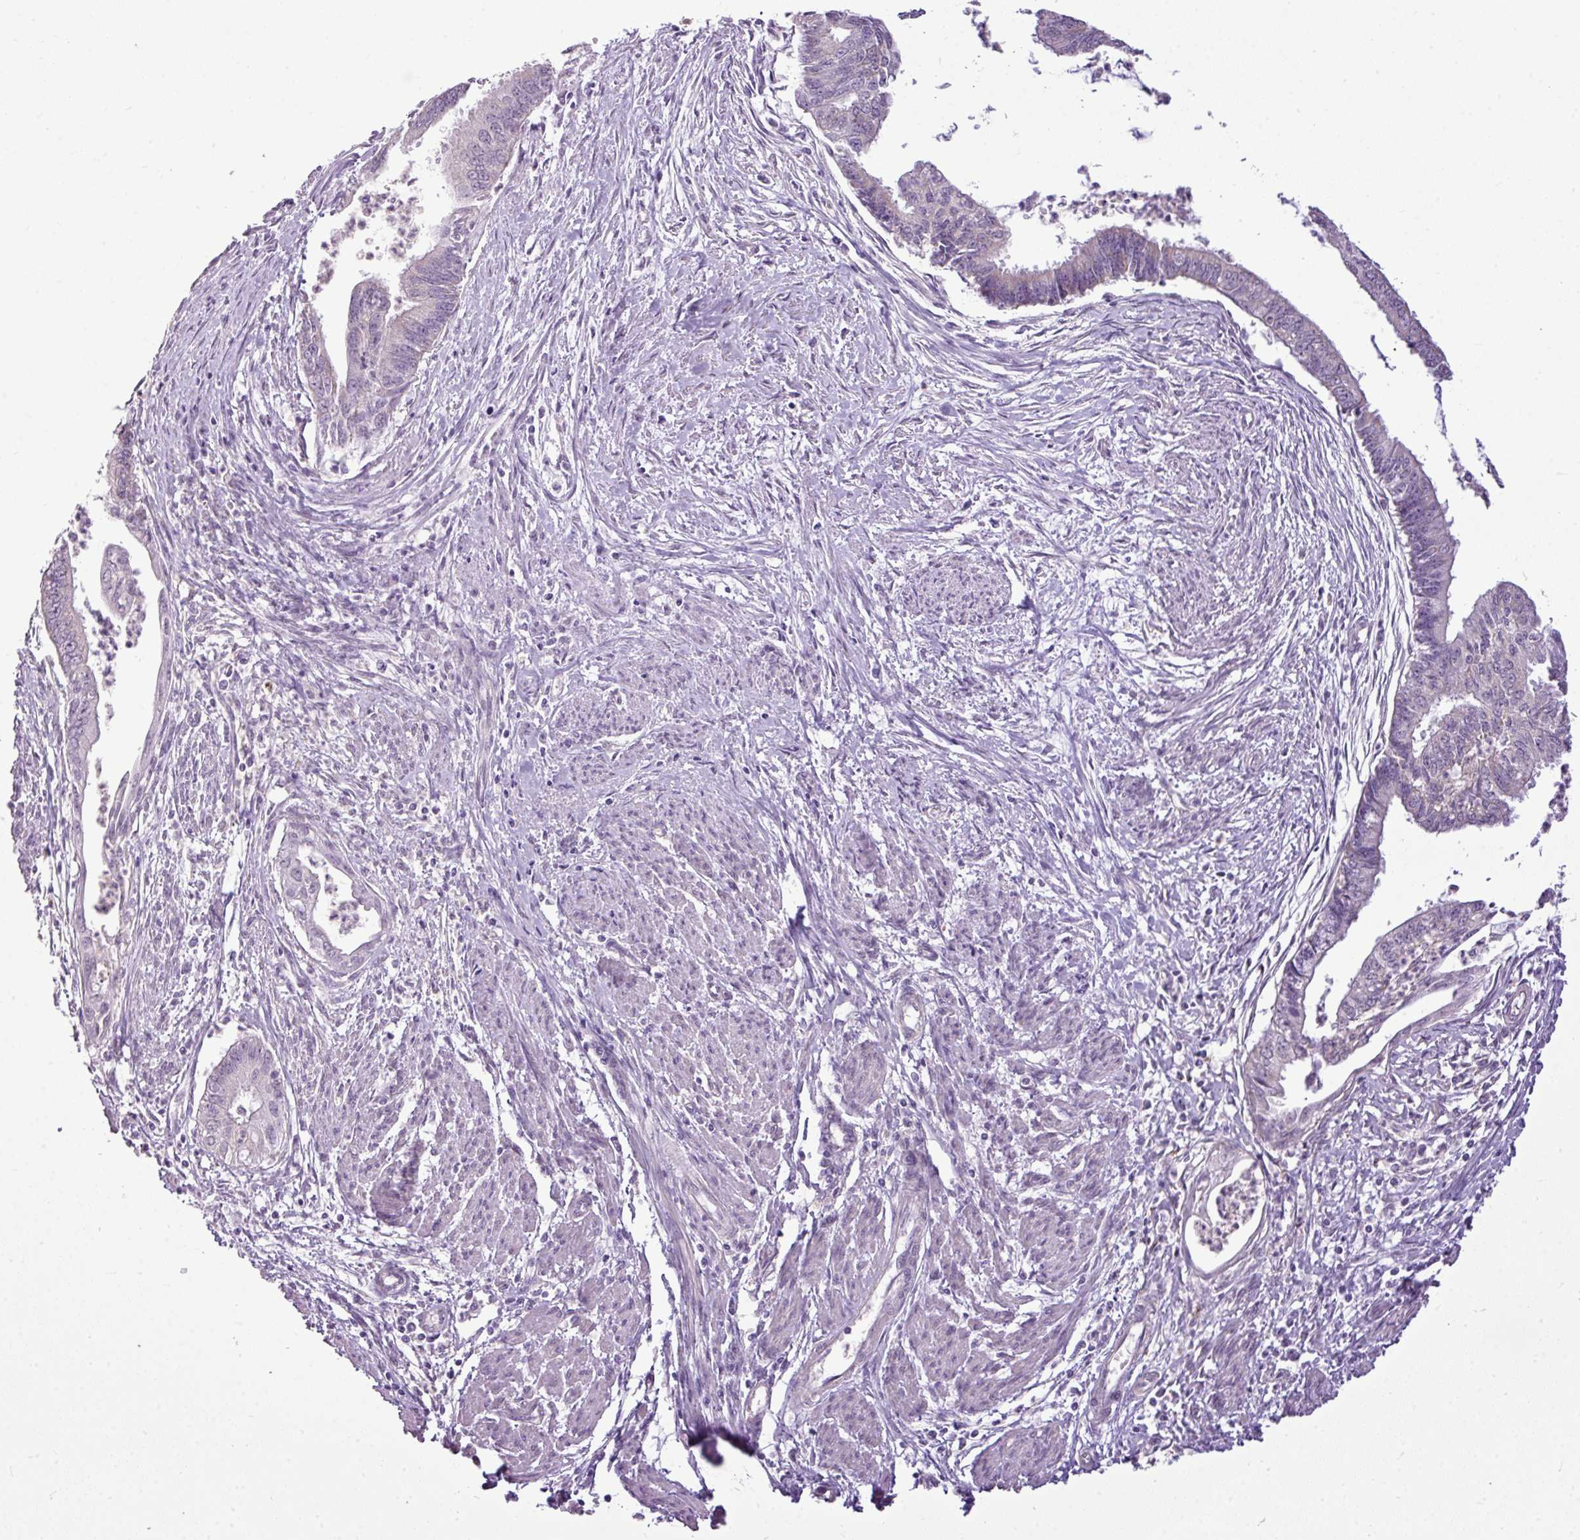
{"staining": {"intensity": "negative", "quantity": "none", "location": "none"}, "tissue": "endometrial cancer", "cell_type": "Tumor cells", "image_type": "cancer", "snomed": [{"axis": "morphology", "description": "Adenocarcinoma, NOS"}, {"axis": "topography", "description": "Endometrium"}], "caption": "Protein analysis of adenocarcinoma (endometrial) reveals no significant positivity in tumor cells. The staining was performed using DAB to visualize the protein expression in brown, while the nuclei were stained in blue with hematoxylin (Magnification: 20x).", "gene": "ALDH2", "patient": {"sex": "female", "age": 73}}